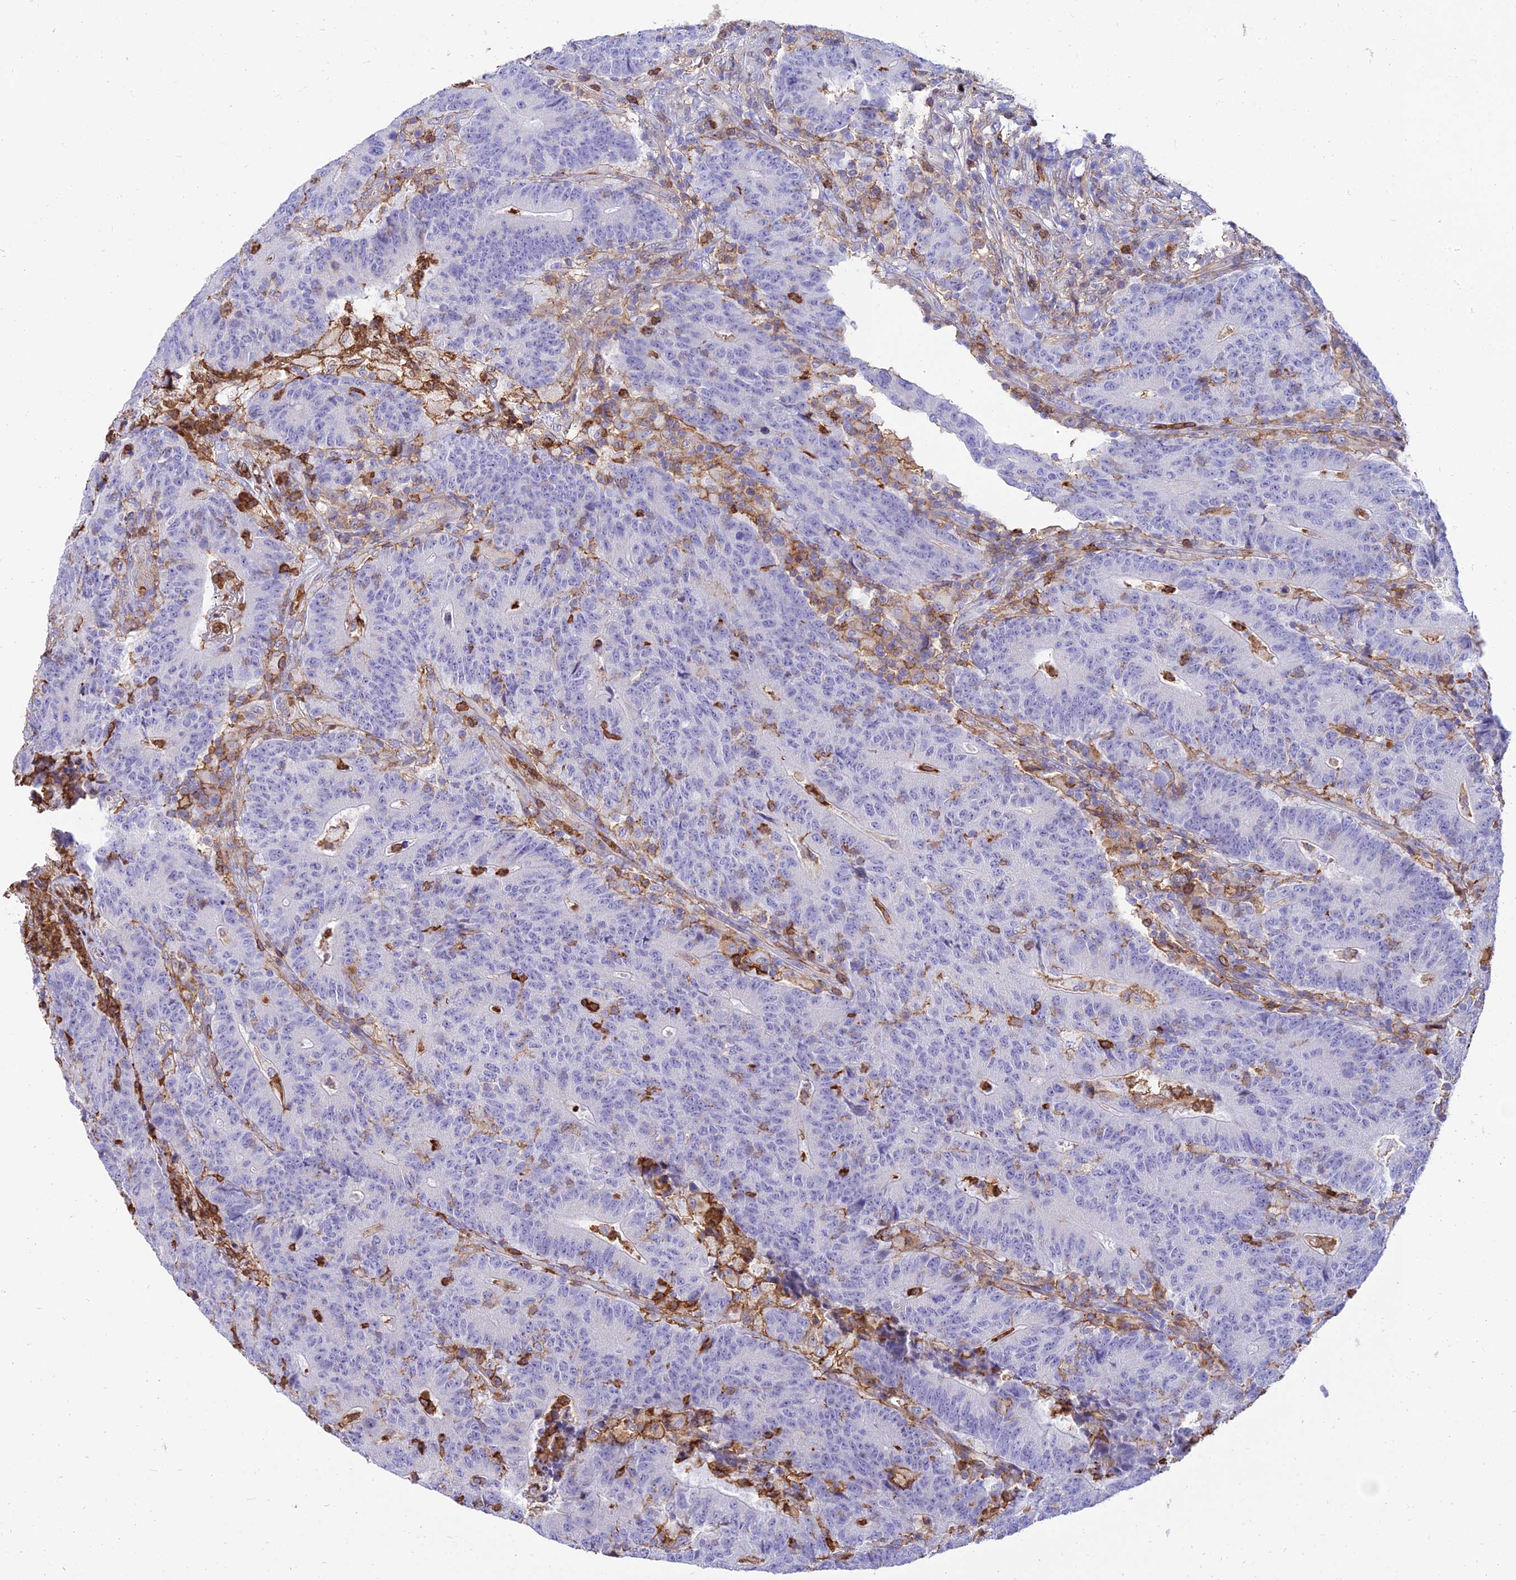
{"staining": {"intensity": "negative", "quantity": "none", "location": "none"}, "tissue": "colorectal cancer", "cell_type": "Tumor cells", "image_type": "cancer", "snomed": [{"axis": "morphology", "description": "Adenocarcinoma, NOS"}, {"axis": "topography", "description": "Colon"}], "caption": "Image shows no significant protein expression in tumor cells of adenocarcinoma (colorectal). The staining was performed using DAB to visualize the protein expression in brown, while the nuclei were stained in blue with hematoxylin (Magnification: 20x).", "gene": "SREK1IP1", "patient": {"sex": "female", "age": 75}}